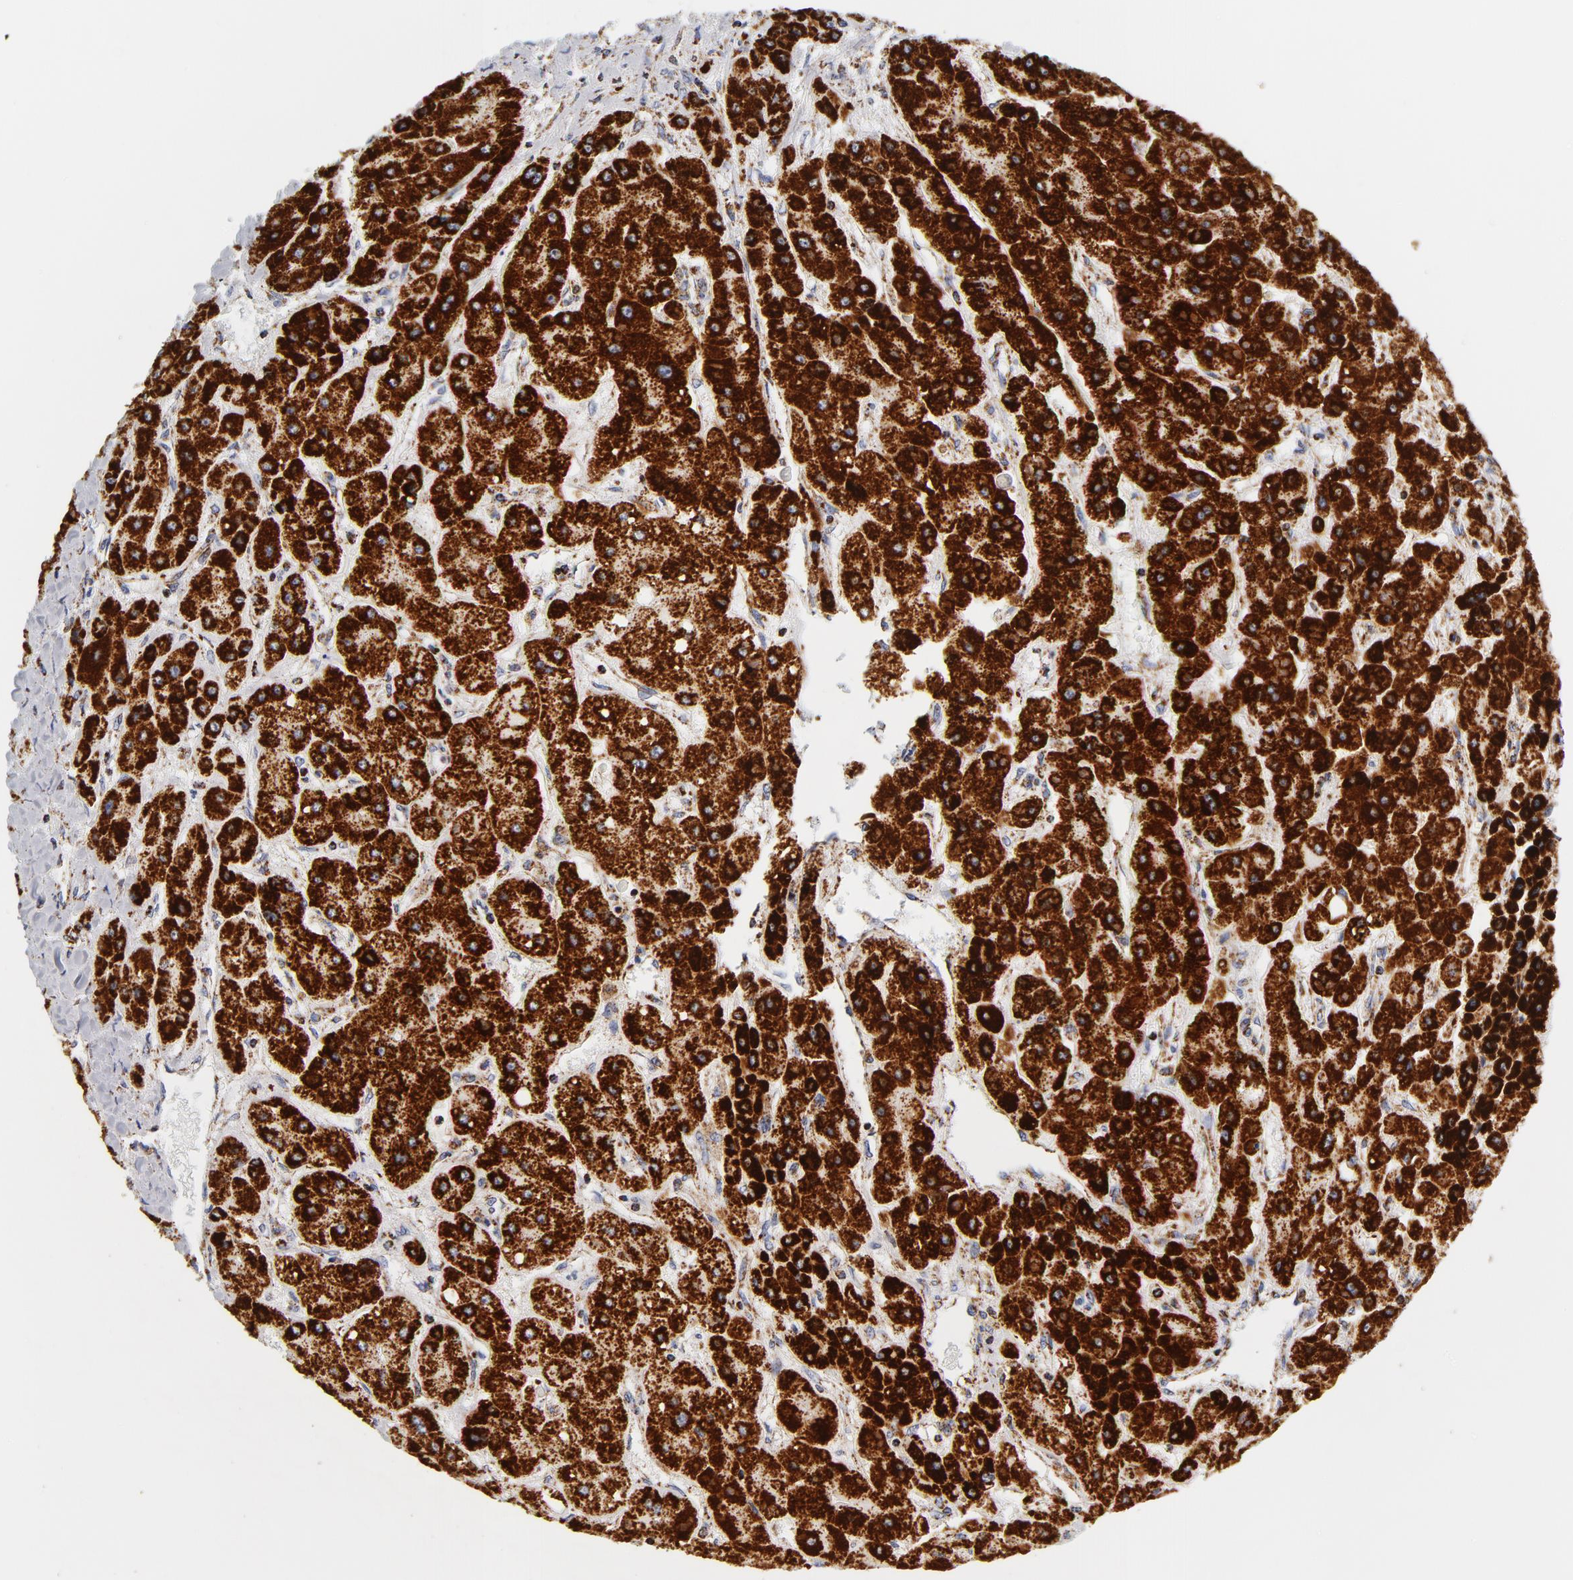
{"staining": {"intensity": "strong", "quantity": ">75%", "location": "cytoplasmic/membranous"}, "tissue": "liver cancer", "cell_type": "Tumor cells", "image_type": "cancer", "snomed": [{"axis": "morphology", "description": "Carcinoma, Hepatocellular, NOS"}, {"axis": "topography", "description": "Liver"}], "caption": "Tumor cells demonstrate high levels of strong cytoplasmic/membranous positivity in about >75% of cells in human liver cancer. (DAB (3,3'-diaminobenzidine) IHC with brightfield microscopy, high magnification).", "gene": "ECHS1", "patient": {"sex": "female", "age": 52}}